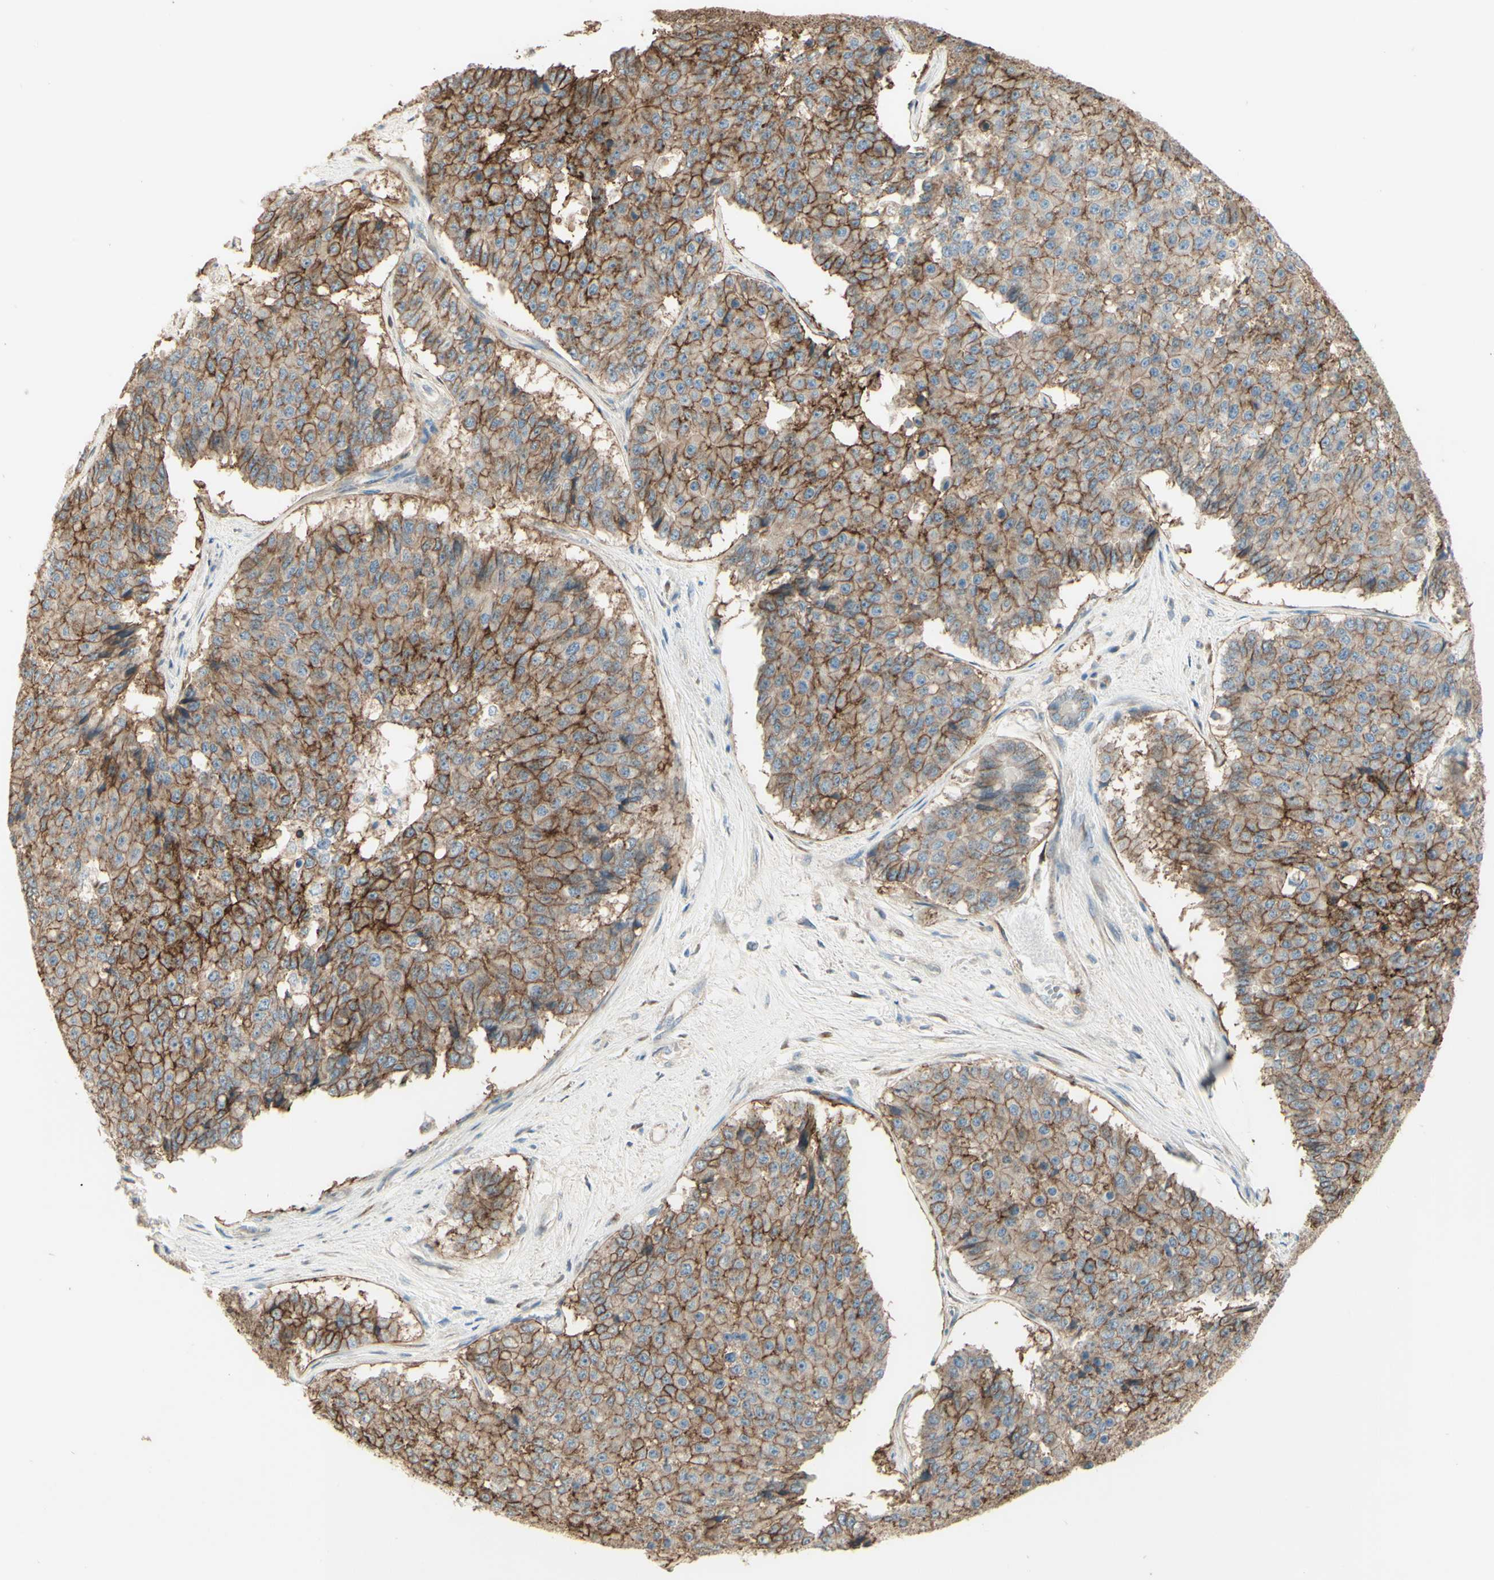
{"staining": {"intensity": "moderate", "quantity": ">75%", "location": "cytoplasmic/membranous"}, "tissue": "pancreatic cancer", "cell_type": "Tumor cells", "image_type": "cancer", "snomed": [{"axis": "morphology", "description": "Adenocarcinoma, NOS"}, {"axis": "topography", "description": "Pancreas"}], "caption": "This micrograph reveals immunohistochemistry staining of pancreatic cancer (adenocarcinoma), with medium moderate cytoplasmic/membranous expression in about >75% of tumor cells.", "gene": "RNF149", "patient": {"sex": "male", "age": 50}}